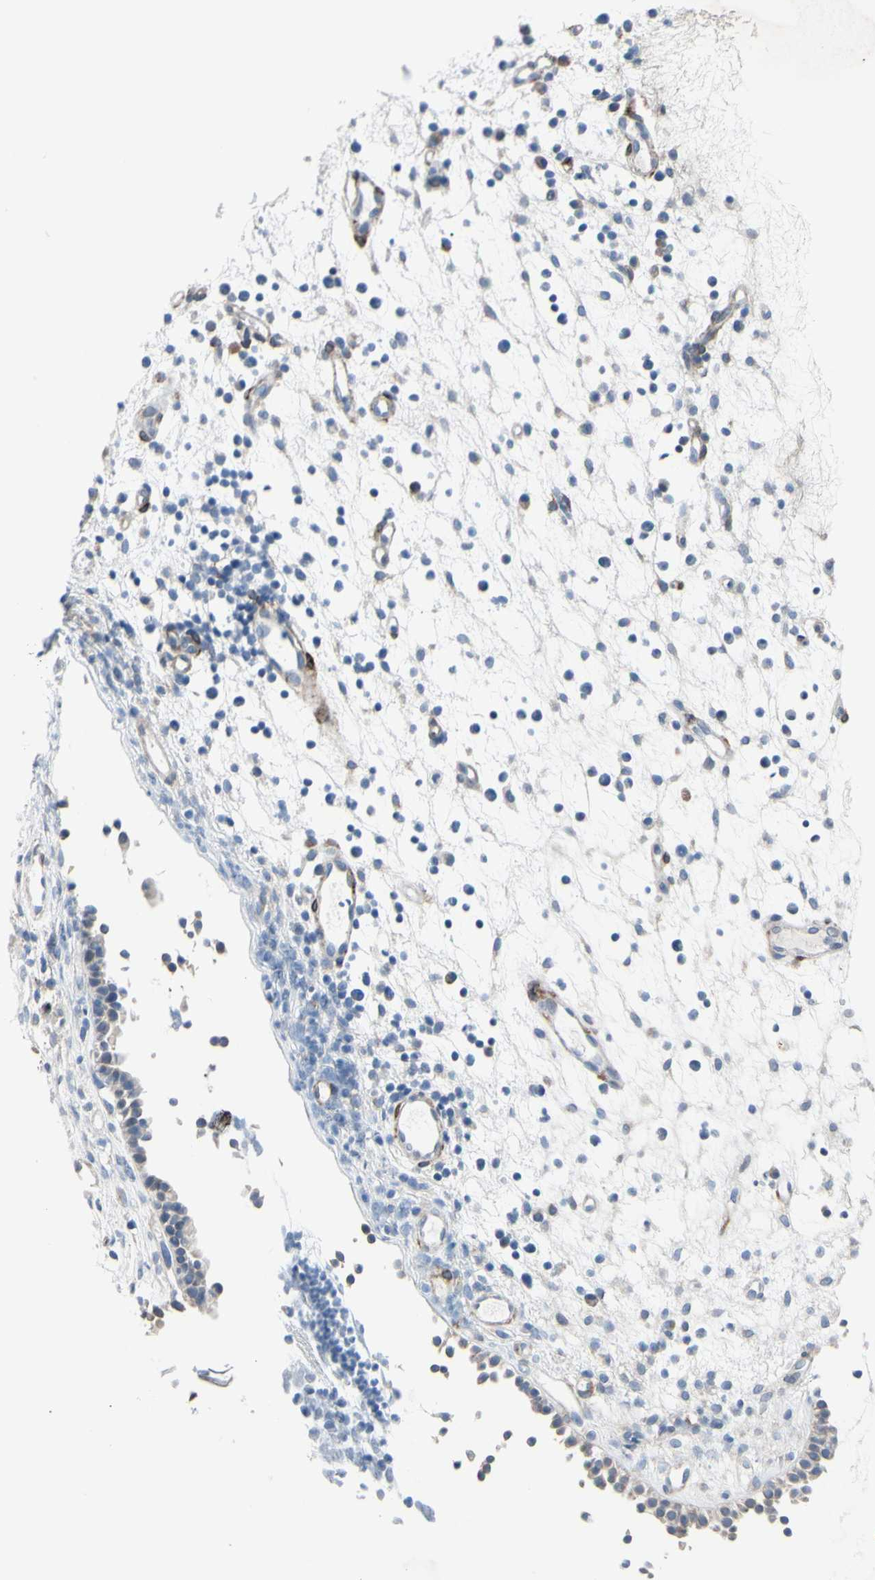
{"staining": {"intensity": "weak", "quantity": "25%-75%", "location": "cytoplasmic/membranous"}, "tissue": "nasopharynx", "cell_type": "Respiratory epithelial cells", "image_type": "normal", "snomed": [{"axis": "morphology", "description": "Normal tissue, NOS"}, {"axis": "topography", "description": "Nasopharynx"}], "caption": "Protein expression analysis of normal human nasopharynx reveals weak cytoplasmic/membranous positivity in approximately 25%-75% of respiratory epithelial cells. (brown staining indicates protein expression, while blue staining denotes nuclei).", "gene": "MAP2", "patient": {"sex": "female", "age": 51}}